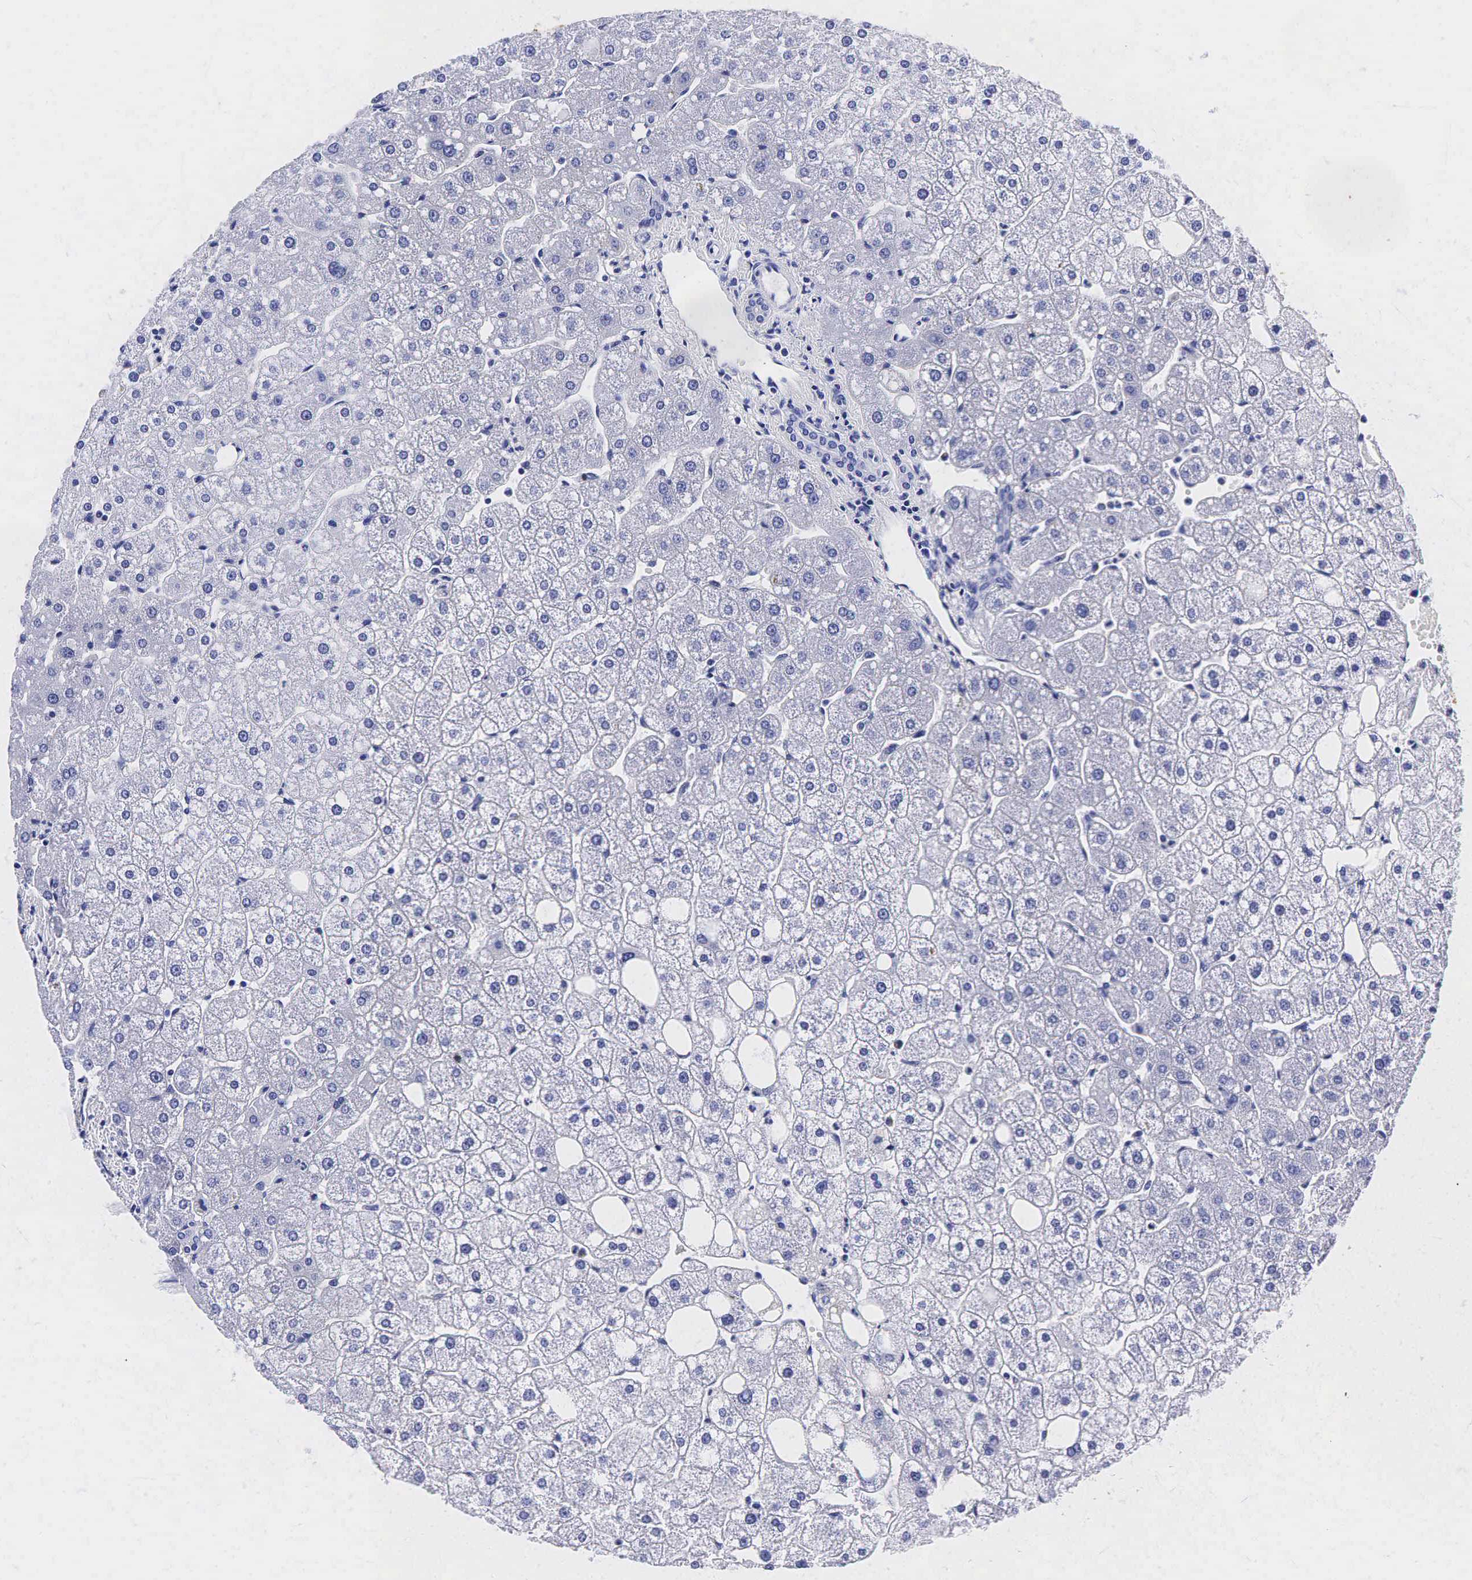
{"staining": {"intensity": "negative", "quantity": "none", "location": "none"}, "tissue": "liver", "cell_type": "Cholangiocytes", "image_type": "normal", "snomed": [{"axis": "morphology", "description": "Normal tissue, NOS"}, {"axis": "topography", "description": "Liver"}], "caption": "A micrograph of human liver is negative for staining in cholangiocytes. (DAB (3,3'-diaminobenzidine) immunohistochemistry, high magnification).", "gene": "ACP3", "patient": {"sex": "male", "age": 35}}